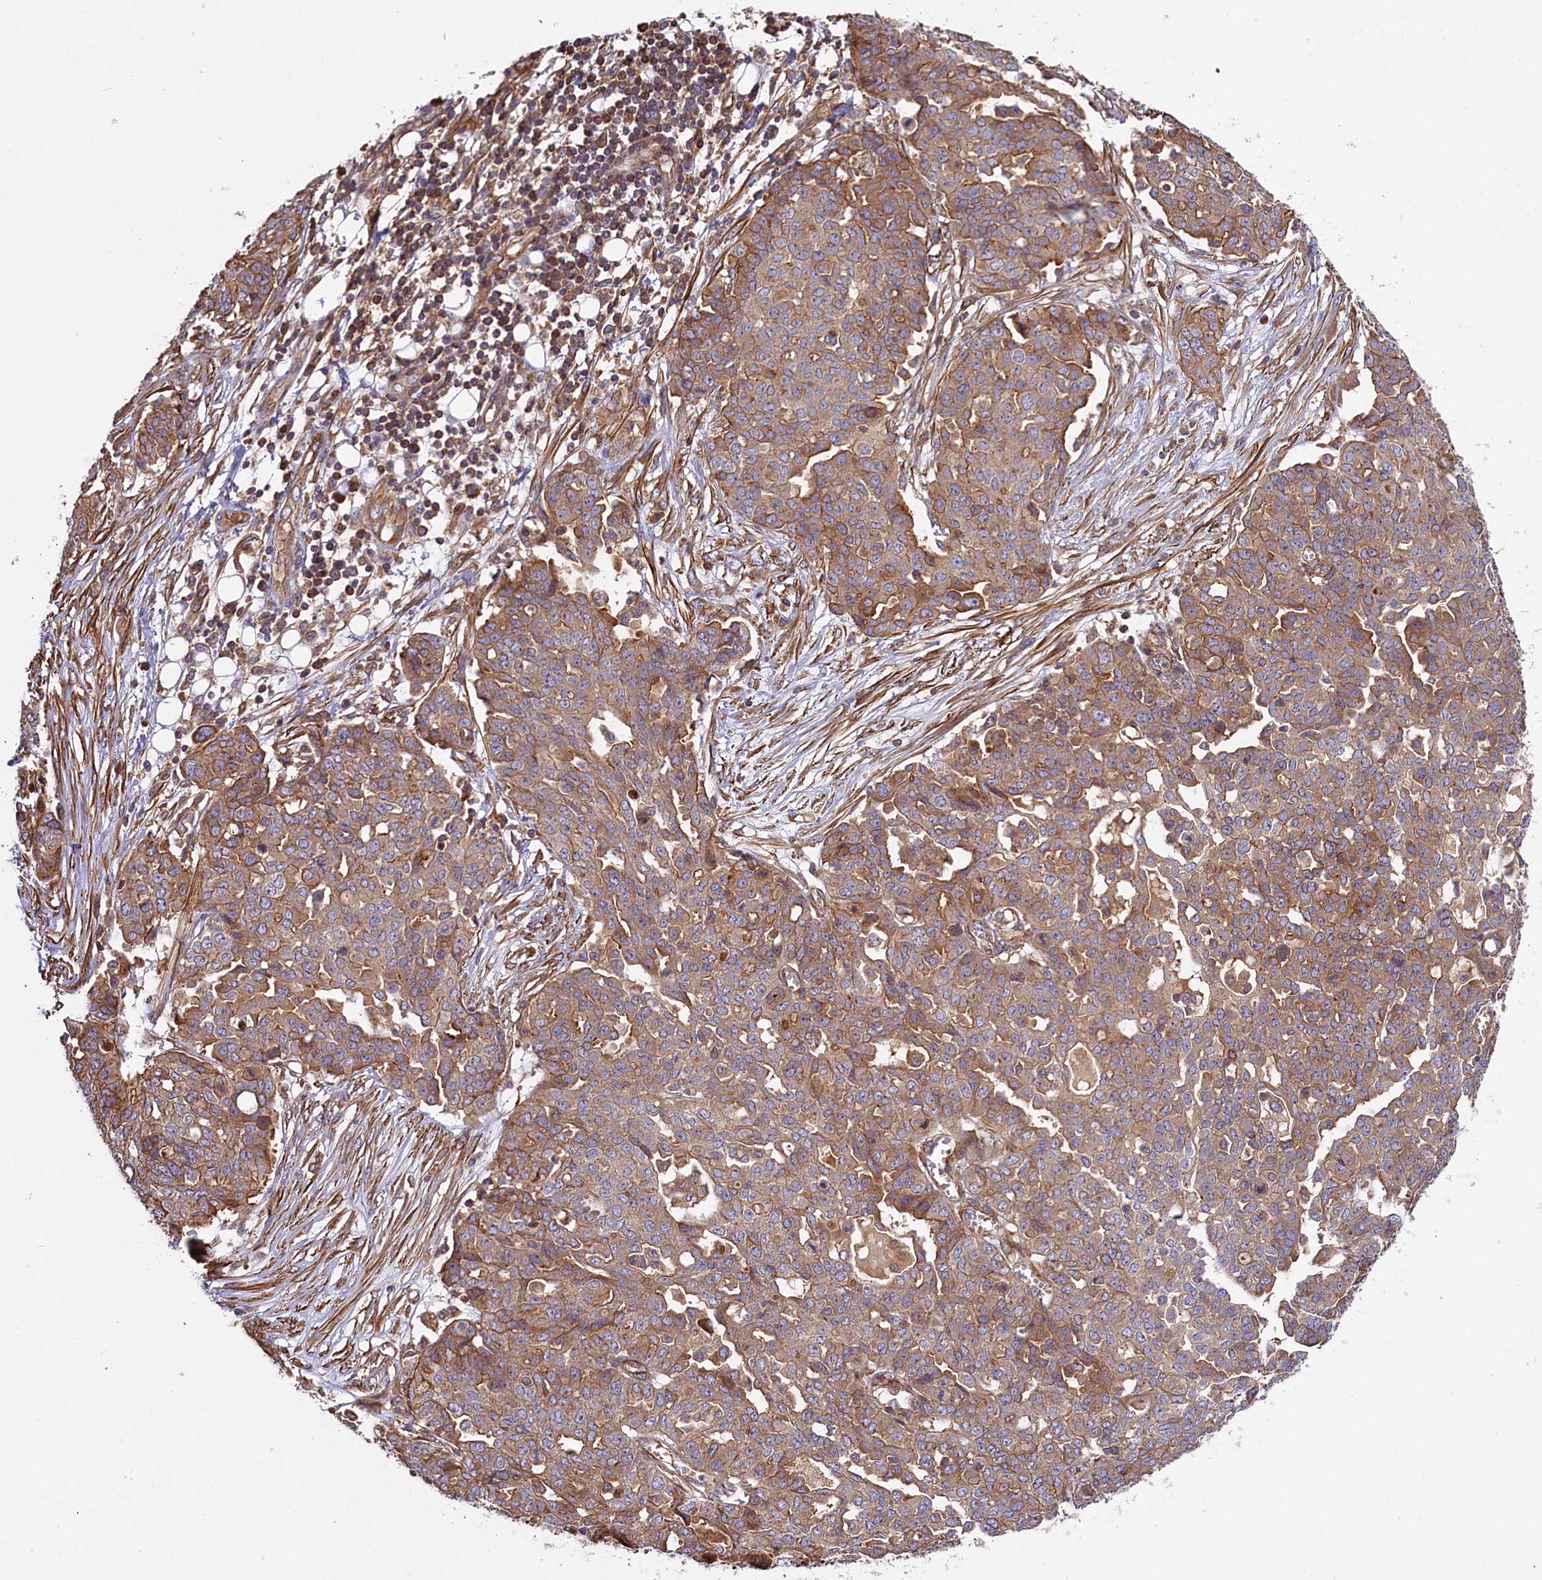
{"staining": {"intensity": "moderate", "quantity": ">75%", "location": "cytoplasmic/membranous"}, "tissue": "ovarian cancer", "cell_type": "Tumor cells", "image_type": "cancer", "snomed": [{"axis": "morphology", "description": "Cystadenocarcinoma, serous, NOS"}, {"axis": "topography", "description": "Soft tissue"}, {"axis": "topography", "description": "Ovary"}], "caption": "DAB (3,3'-diaminobenzidine) immunohistochemical staining of ovarian cancer exhibits moderate cytoplasmic/membranous protein positivity in about >75% of tumor cells.", "gene": "FUZ", "patient": {"sex": "female", "age": 57}}